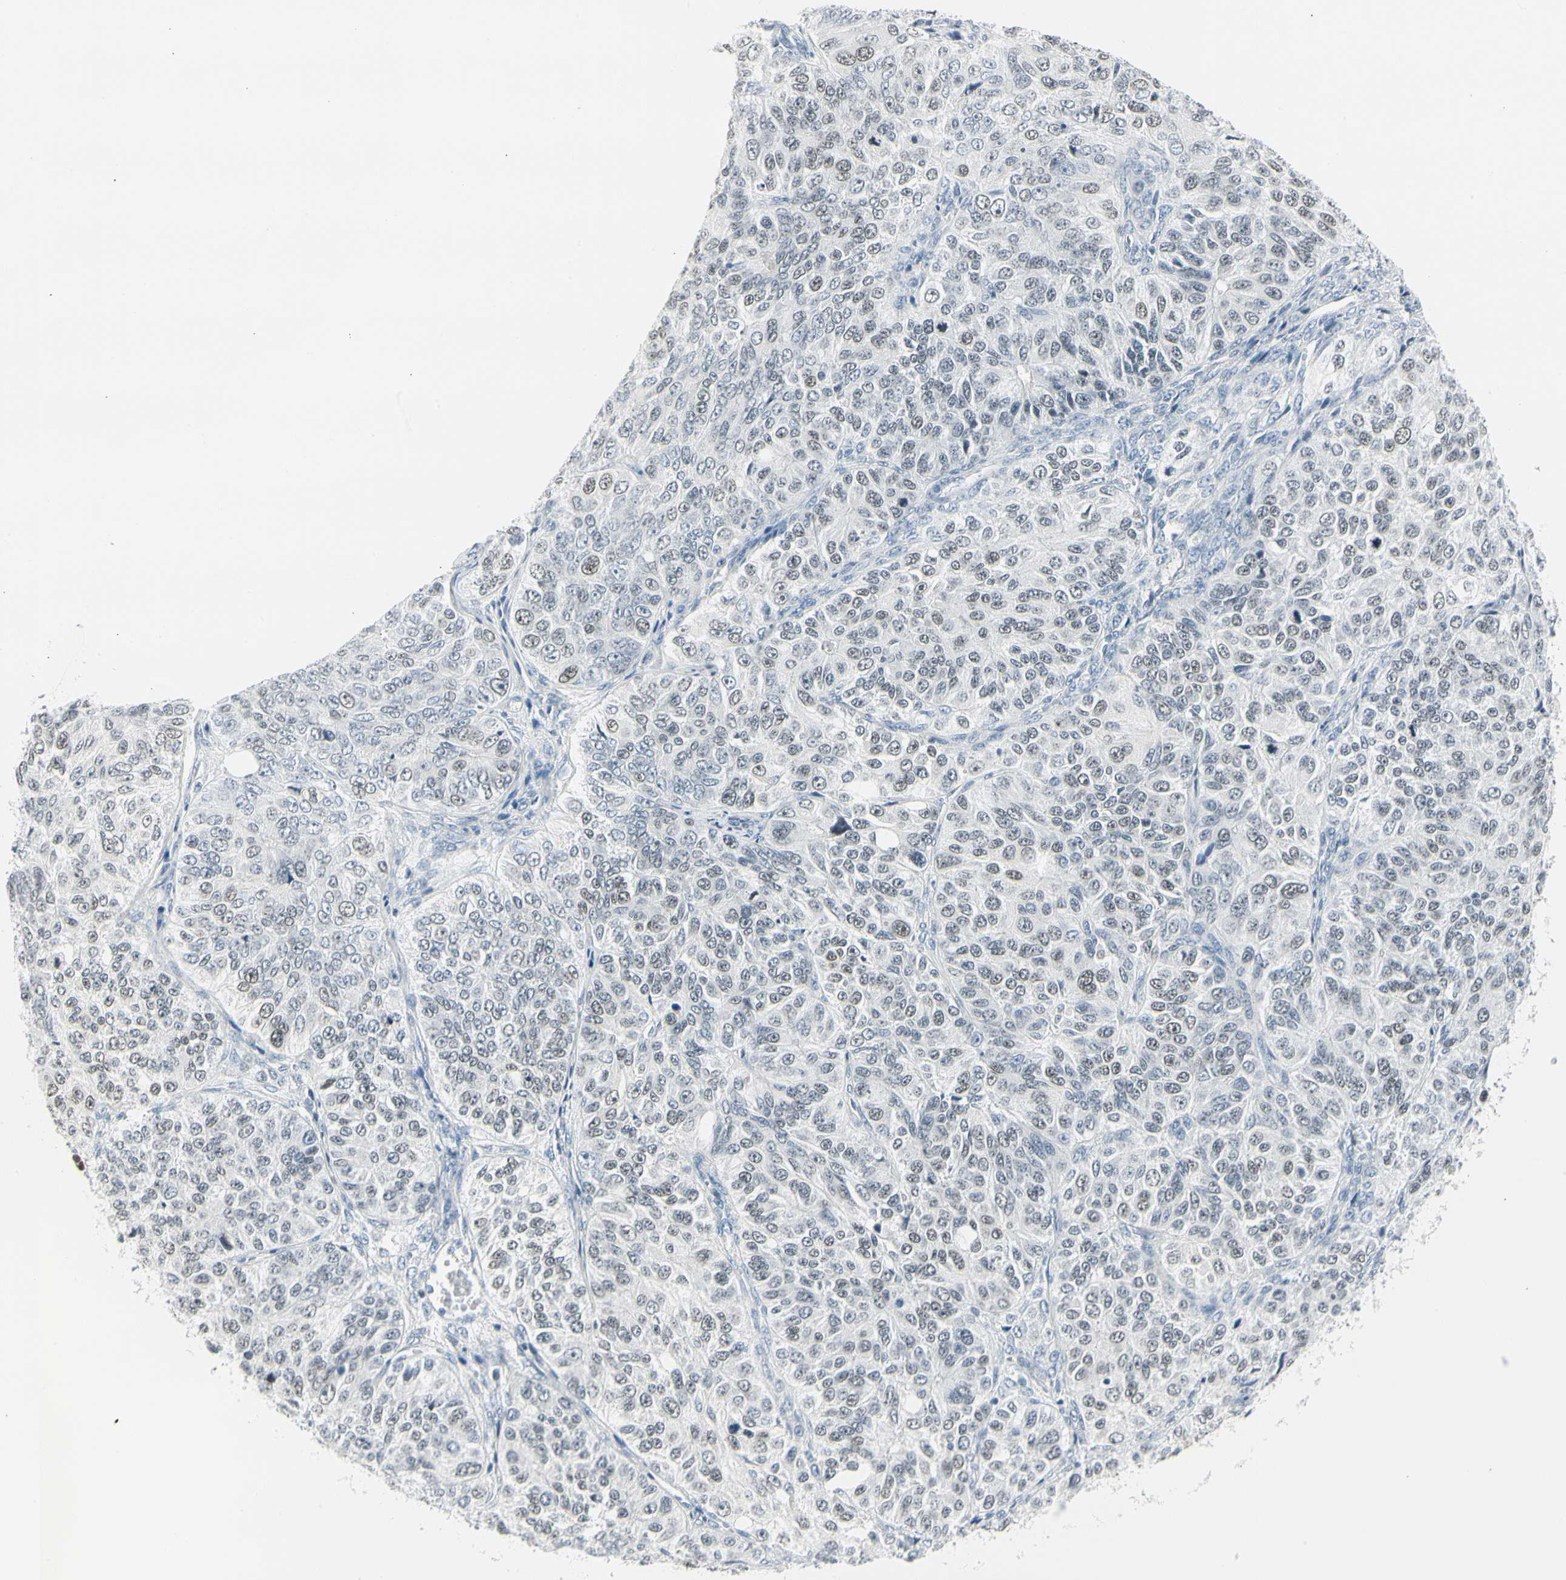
{"staining": {"intensity": "weak", "quantity": "25%-75%", "location": "nuclear"}, "tissue": "ovarian cancer", "cell_type": "Tumor cells", "image_type": "cancer", "snomed": [{"axis": "morphology", "description": "Carcinoma, endometroid"}, {"axis": "topography", "description": "Ovary"}], "caption": "High-power microscopy captured an immunohistochemistry (IHC) histopathology image of ovarian endometroid carcinoma, revealing weak nuclear staining in approximately 25%-75% of tumor cells.", "gene": "ZBTB7B", "patient": {"sex": "female", "age": 51}}